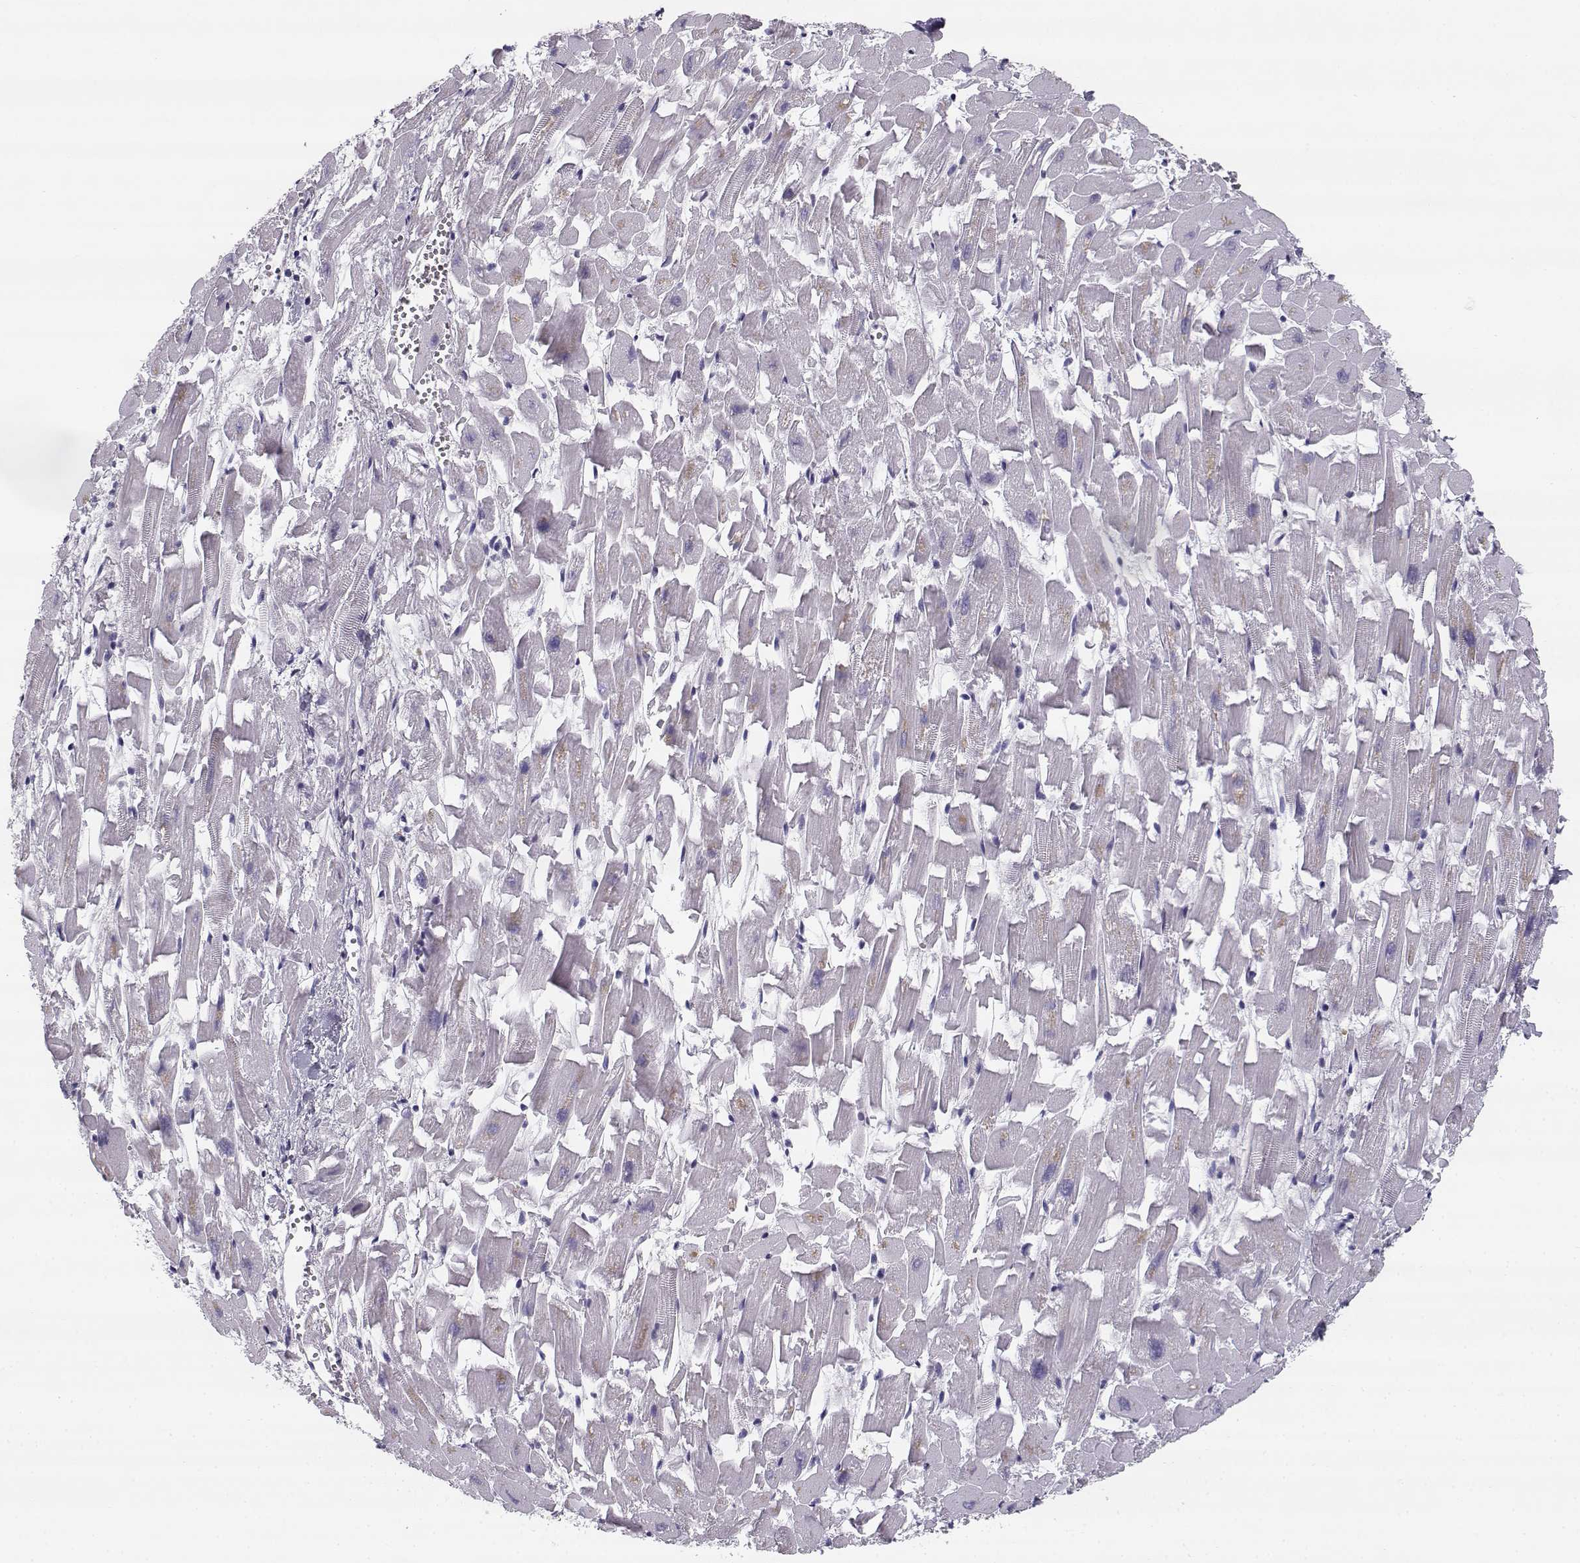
{"staining": {"intensity": "negative", "quantity": "none", "location": "none"}, "tissue": "heart muscle", "cell_type": "Cardiomyocytes", "image_type": "normal", "snomed": [{"axis": "morphology", "description": "Normal tissue, NOS"}, {"axis": "topography", "description": "Heart"}], "caption": "Cardiomyocytes show no significant staining in unremarkable heart muscle. Nuclei are stained in blue.", "gene": "CREB3L3", "patient": {"sex": "female", "age": 64}}